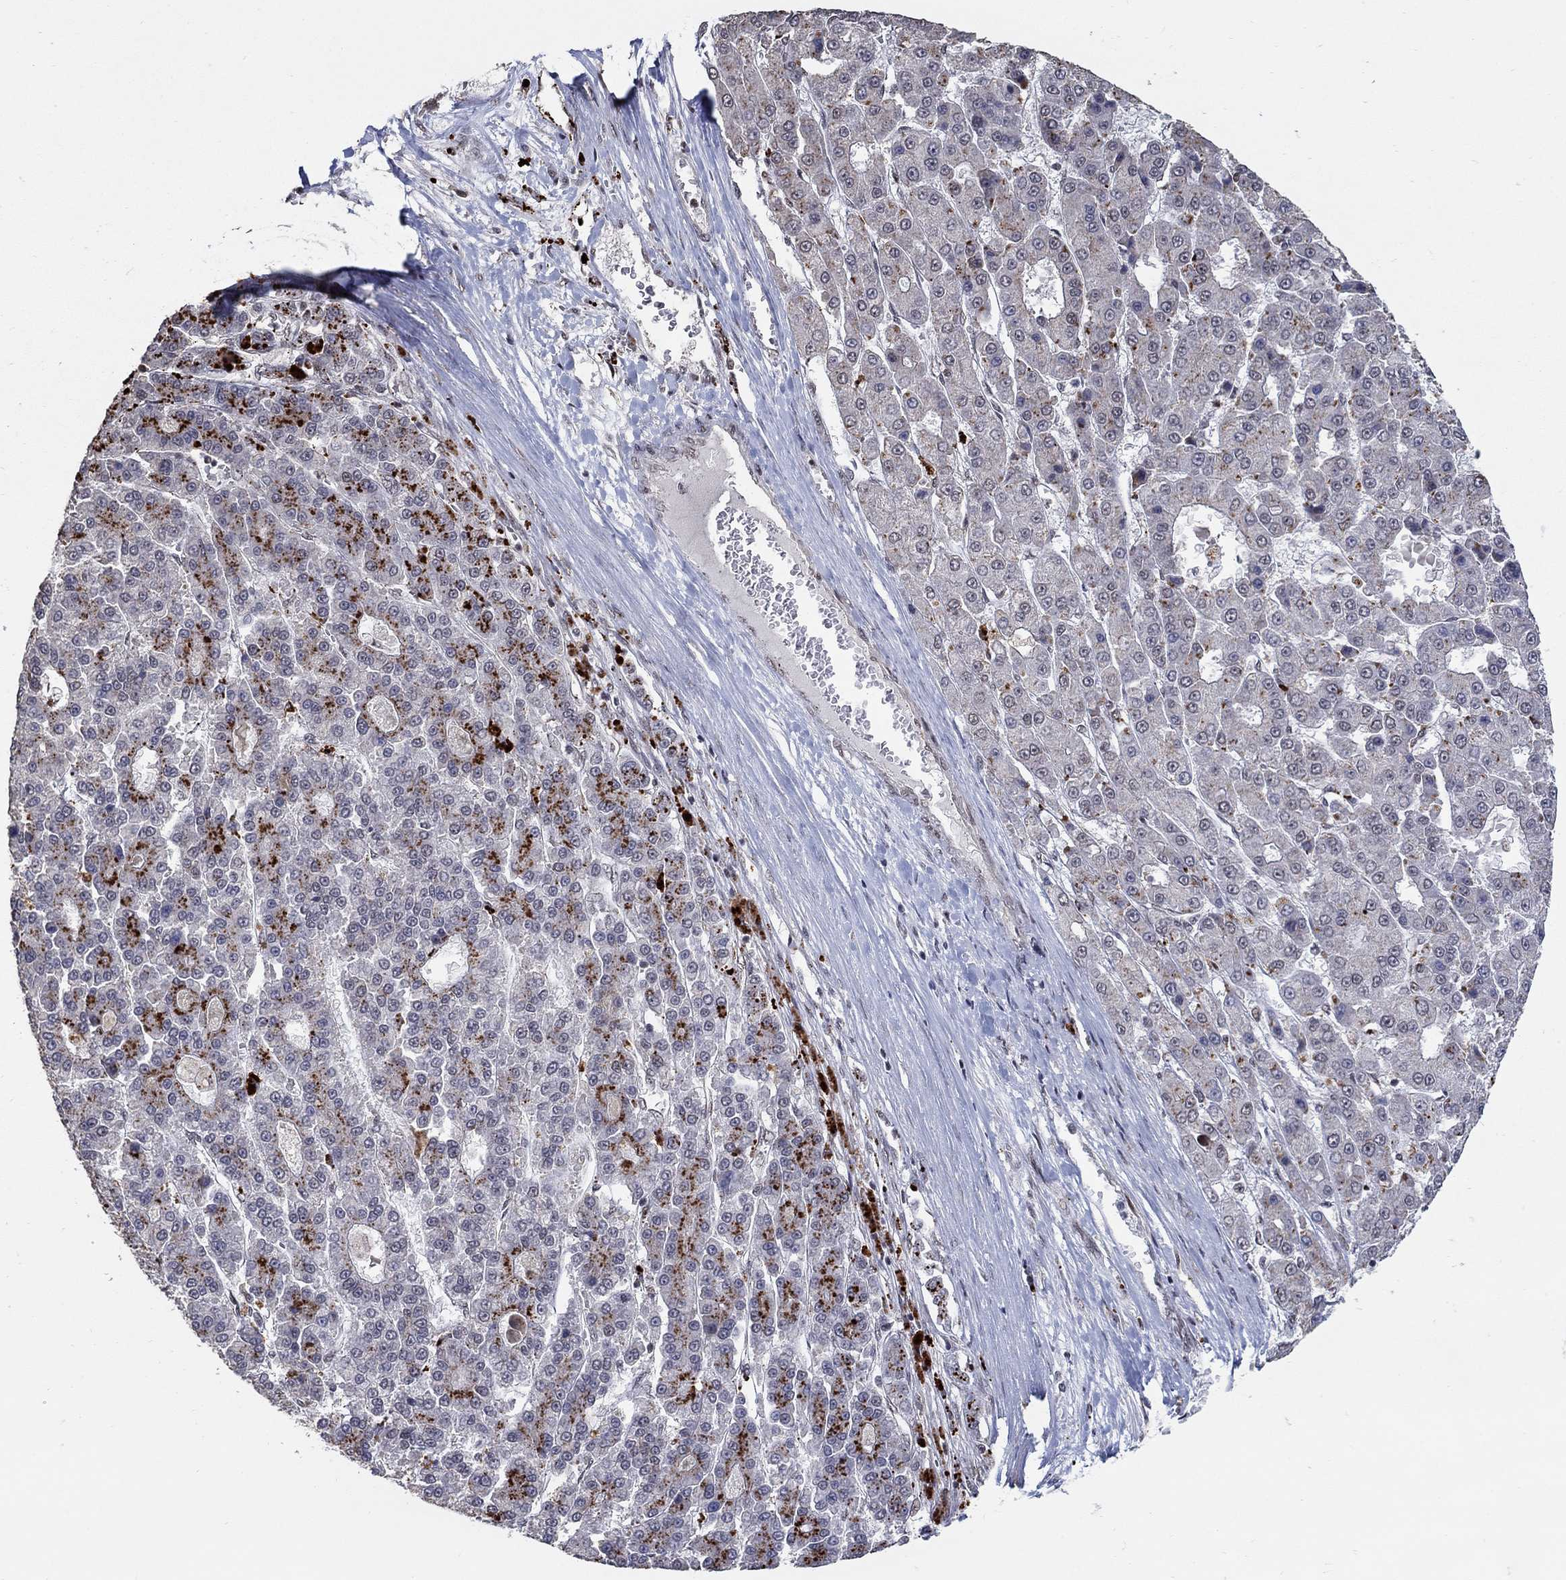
{"staining": {"intensity": "negative", "quantity": "none", "location": "none"}, "tissue": "liver cancer", "cell_type": "Tumor cells", "image_type": "cancer", "snomed": [{"axis": "morphology", "description": "Carcinoma, Hepatocellular, NOS"}, {"axis": "topography", "description": "Liver"}], "caption": "Image shows no significant protein staining in tumor cells of liver cancer.", "gene": "PNISR", "patient": {"sex": "male", "age": 70}}